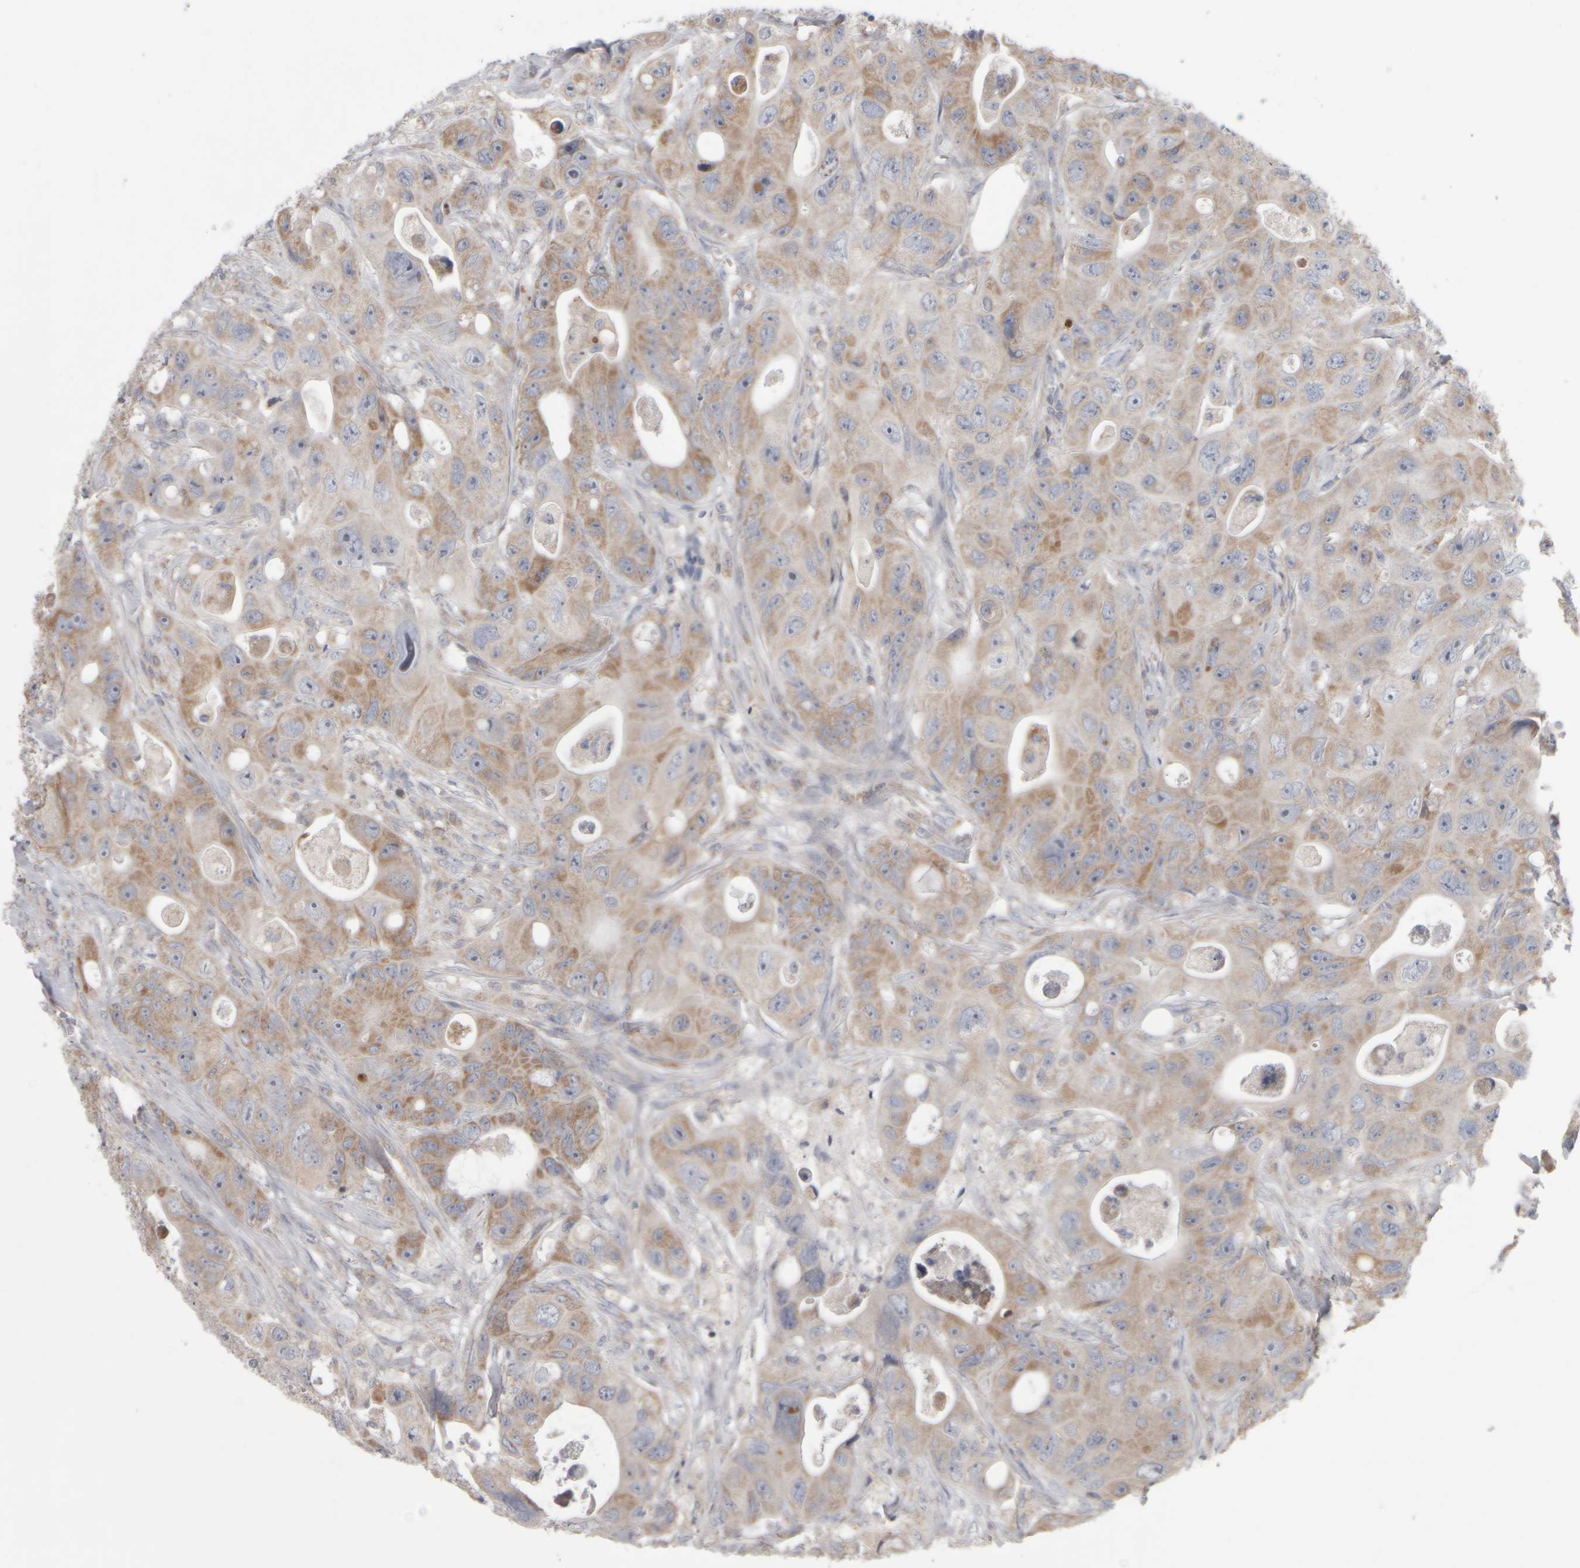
{"staining": {"intensity": "weak", "quantity": "25%-75%", "location": "cytoplasmic/membranous"}, "tissue": "colorectal cancer", "cell_type": "Tumor cells", "image_type": "cancer", "snomed": [{"axis": "morphology", "description": "Adenocarcinoma, NOS"}, {"axis": "topography", "description": "Colon"}], "caption": "Colorectal cancer (adenocarcinoma) stained with immunohistochemistry (IHC) exhibits weak cytoplasmic/membranous staining in about 25%-75% of tumor cells.", "gene": "SCO1", "patient": {"sex": "female", "age": 46}}